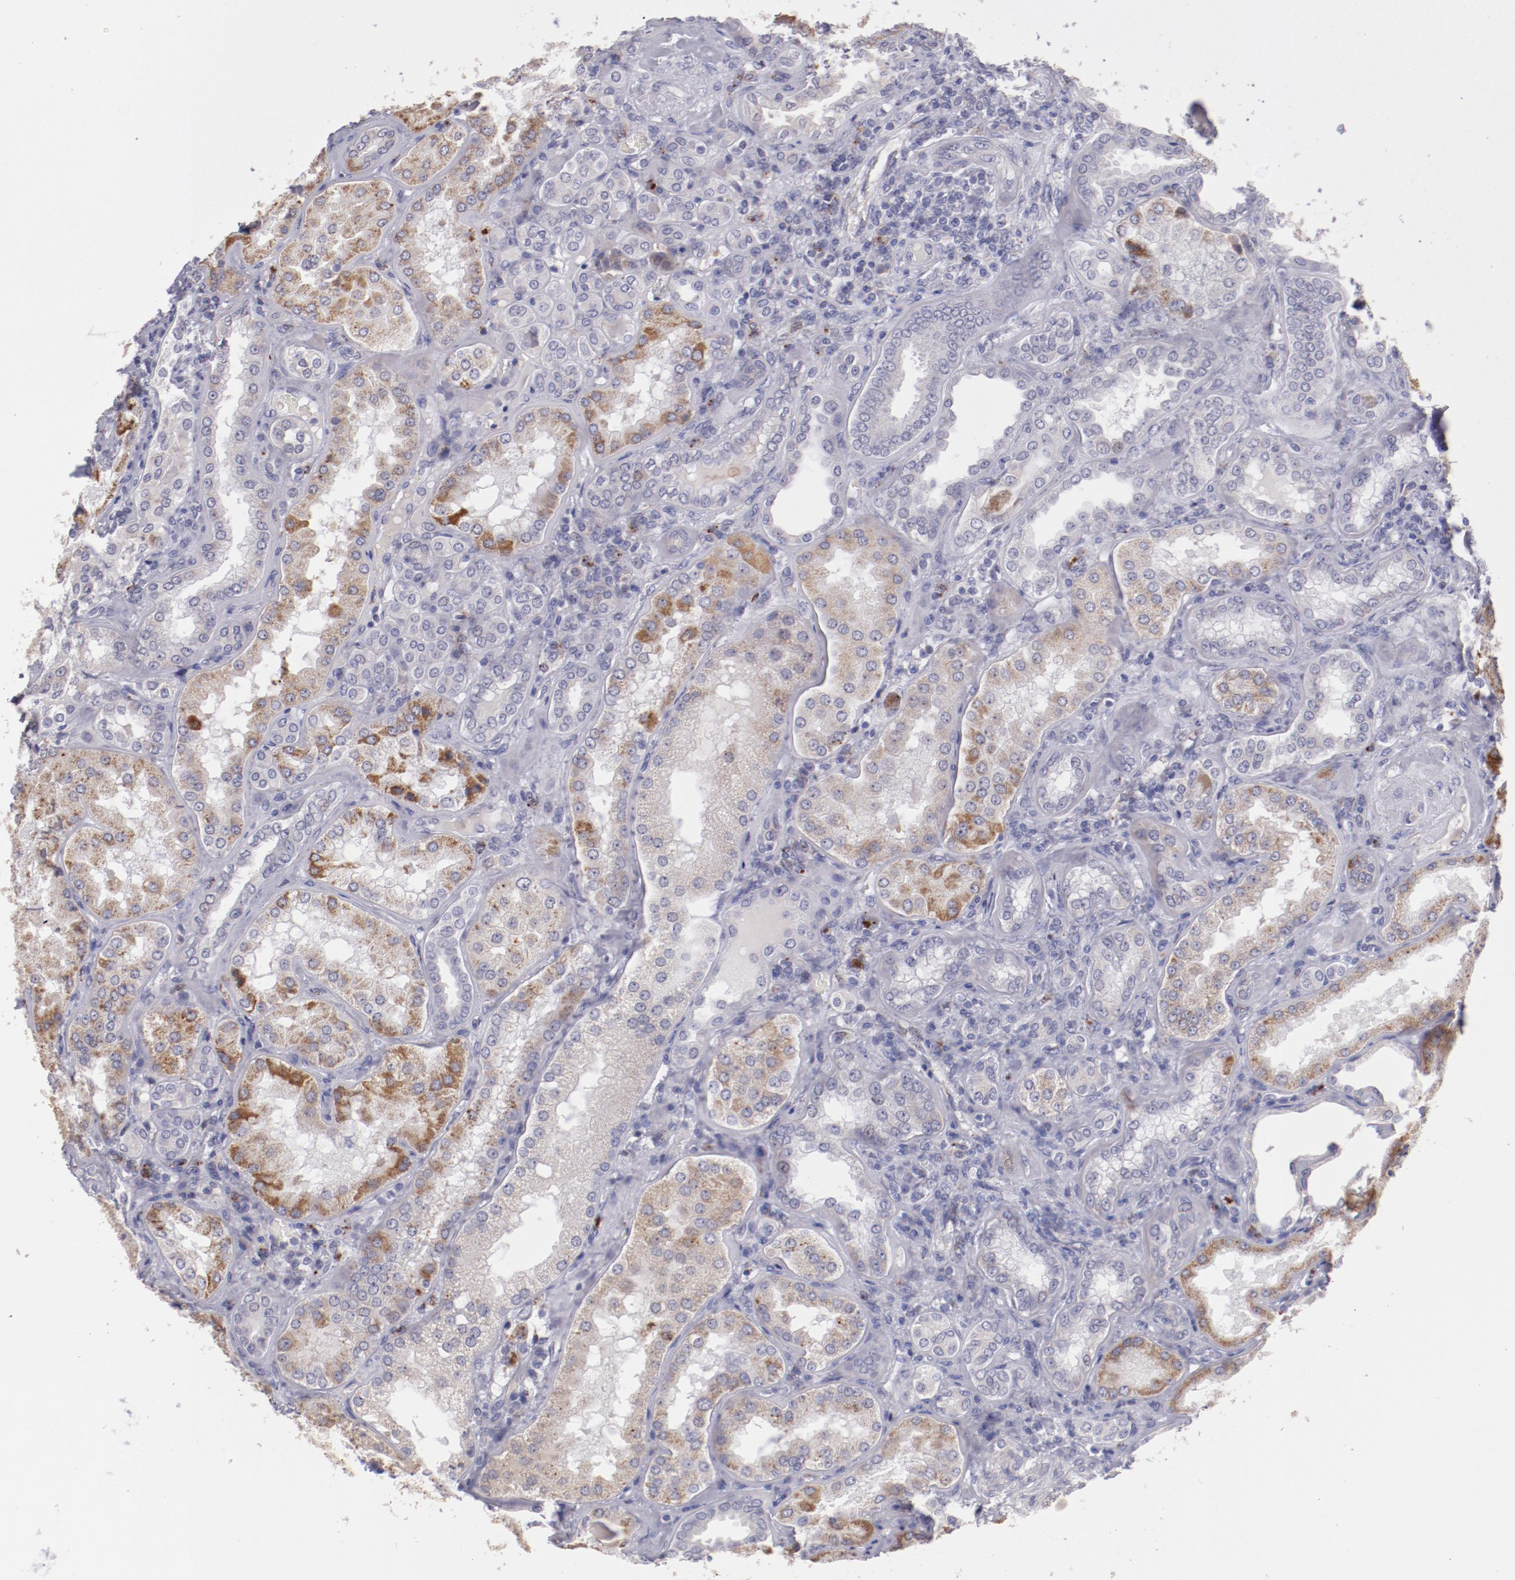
{"staining": {"intensity": "negative", "quantity": "none", "location": "none"}, "tissue": "kidney", "cell_type": "Cells in glomeruli", "image_type": "normal", "snomed": [{"axis": "morphology", "description": "Normal tissue, NOS"}, {"axis": "topography", "description": "Kidney"}], "caption": "This photomicrograph is of unremarkable kidney stained with IHC to label a protein in brown with the nuclei are counter-stained blue. There is no staining in cells in glomeruli. Brightfield microscopy of immunohistochemistry (IHC) stained with DAB (3,3'-diaminobenzidine) (brown) and hematoxylin (blue), captured at high magnification.", "gene": "TRAF3", "patient": {"sex": "female", "age": 56}}